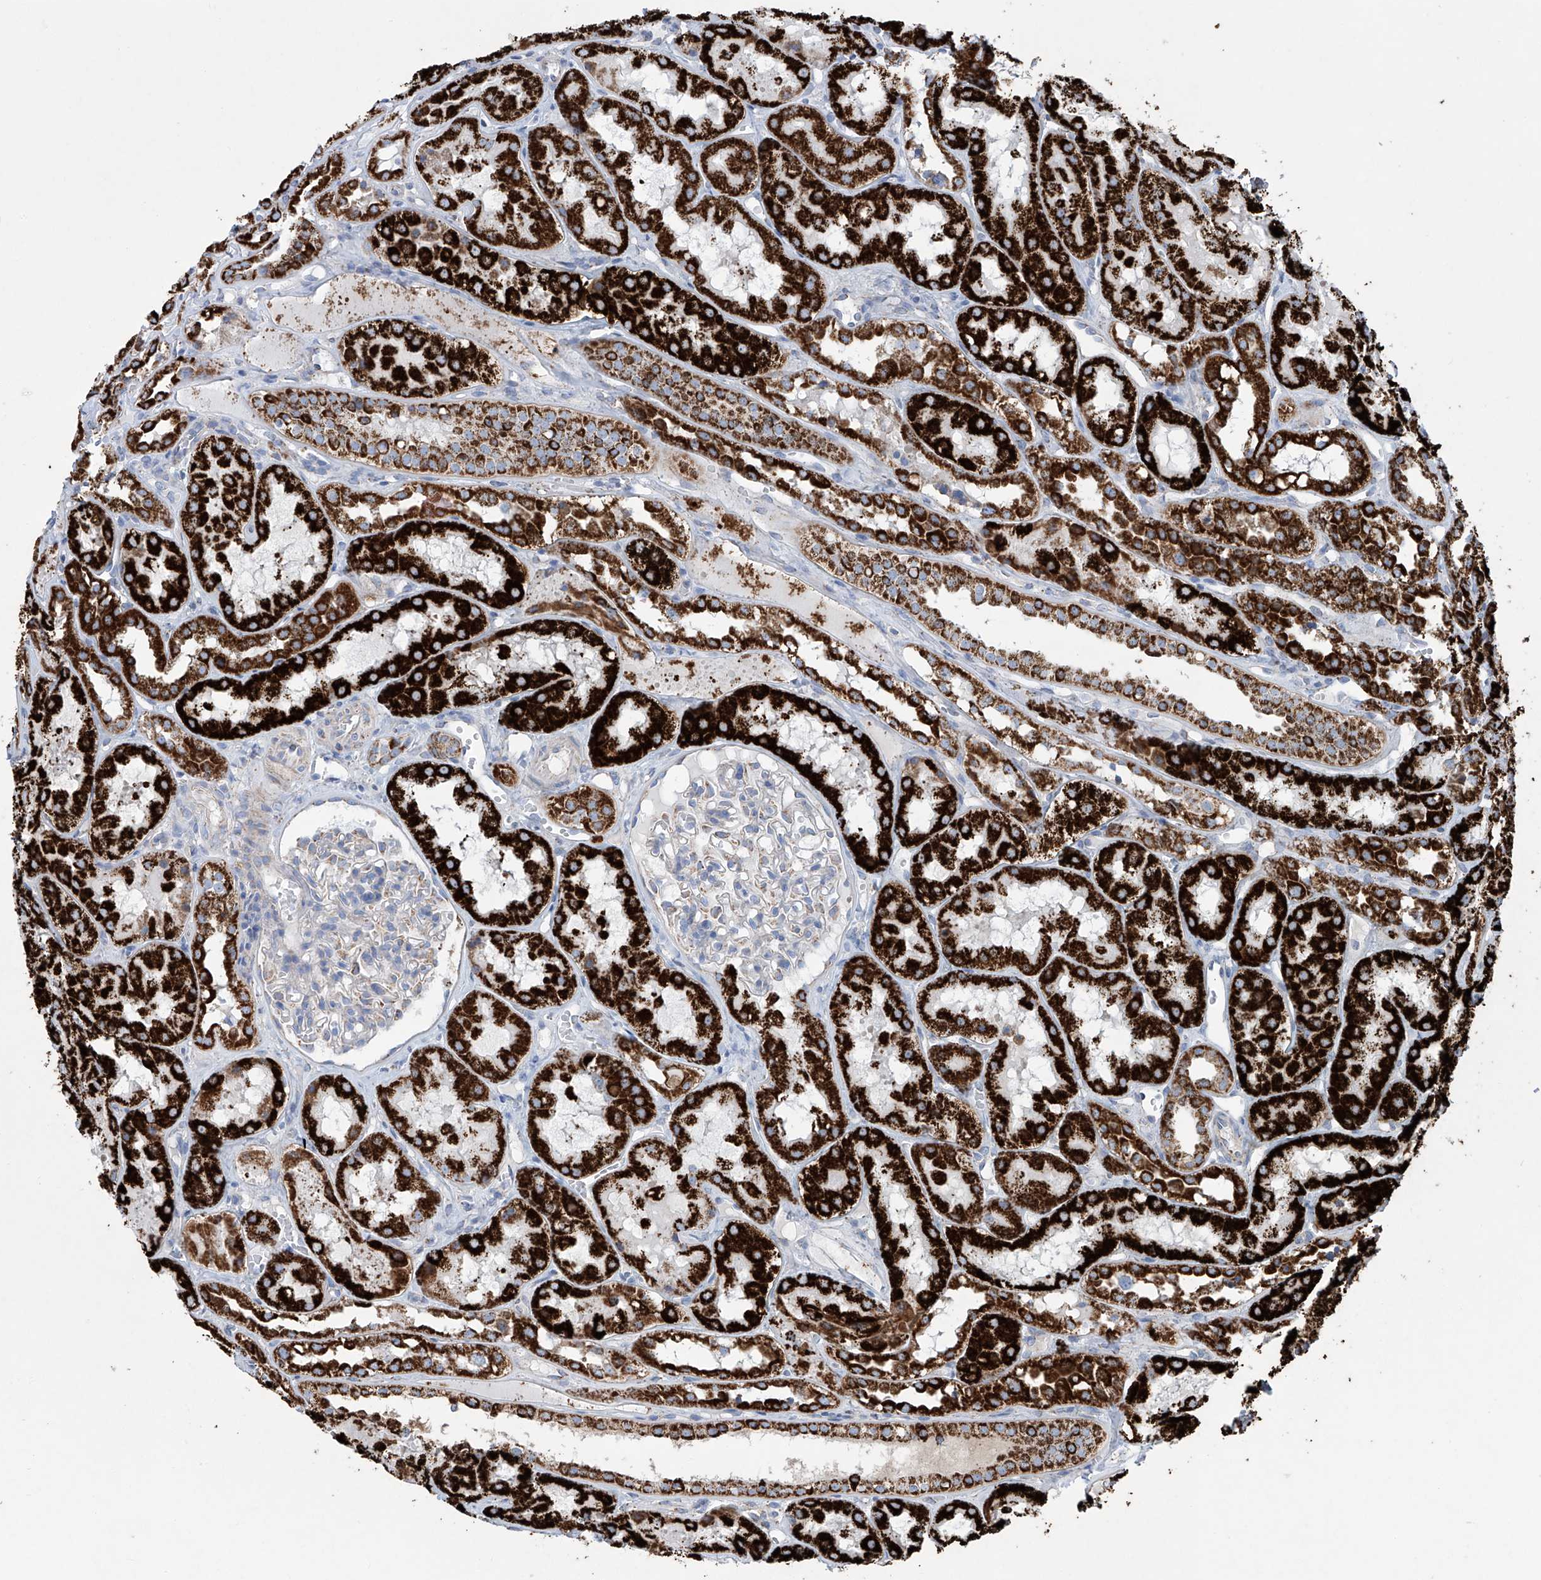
{"staining": {"intensity": "negative", "quantity": "none", "location": "none"}, "tissue": "kidney", "cell_type": "Cells in glomeruli", "image_type": "normal", "snomed": [{"axis": "morphology", "description": "Normal tissue, NOS"}, {"axis": "topography", "description": "Kidney"}], "caption": "This micrograph is of unremarkable kidney stained with immunohistochemistry (IHC) to label a protein in brown with the nuclei are counter-stained blue. There is no positivity in cells in glomeruli.", "gene": "ALDH6A1", "patient": {"sex": "male", "age": 16}}